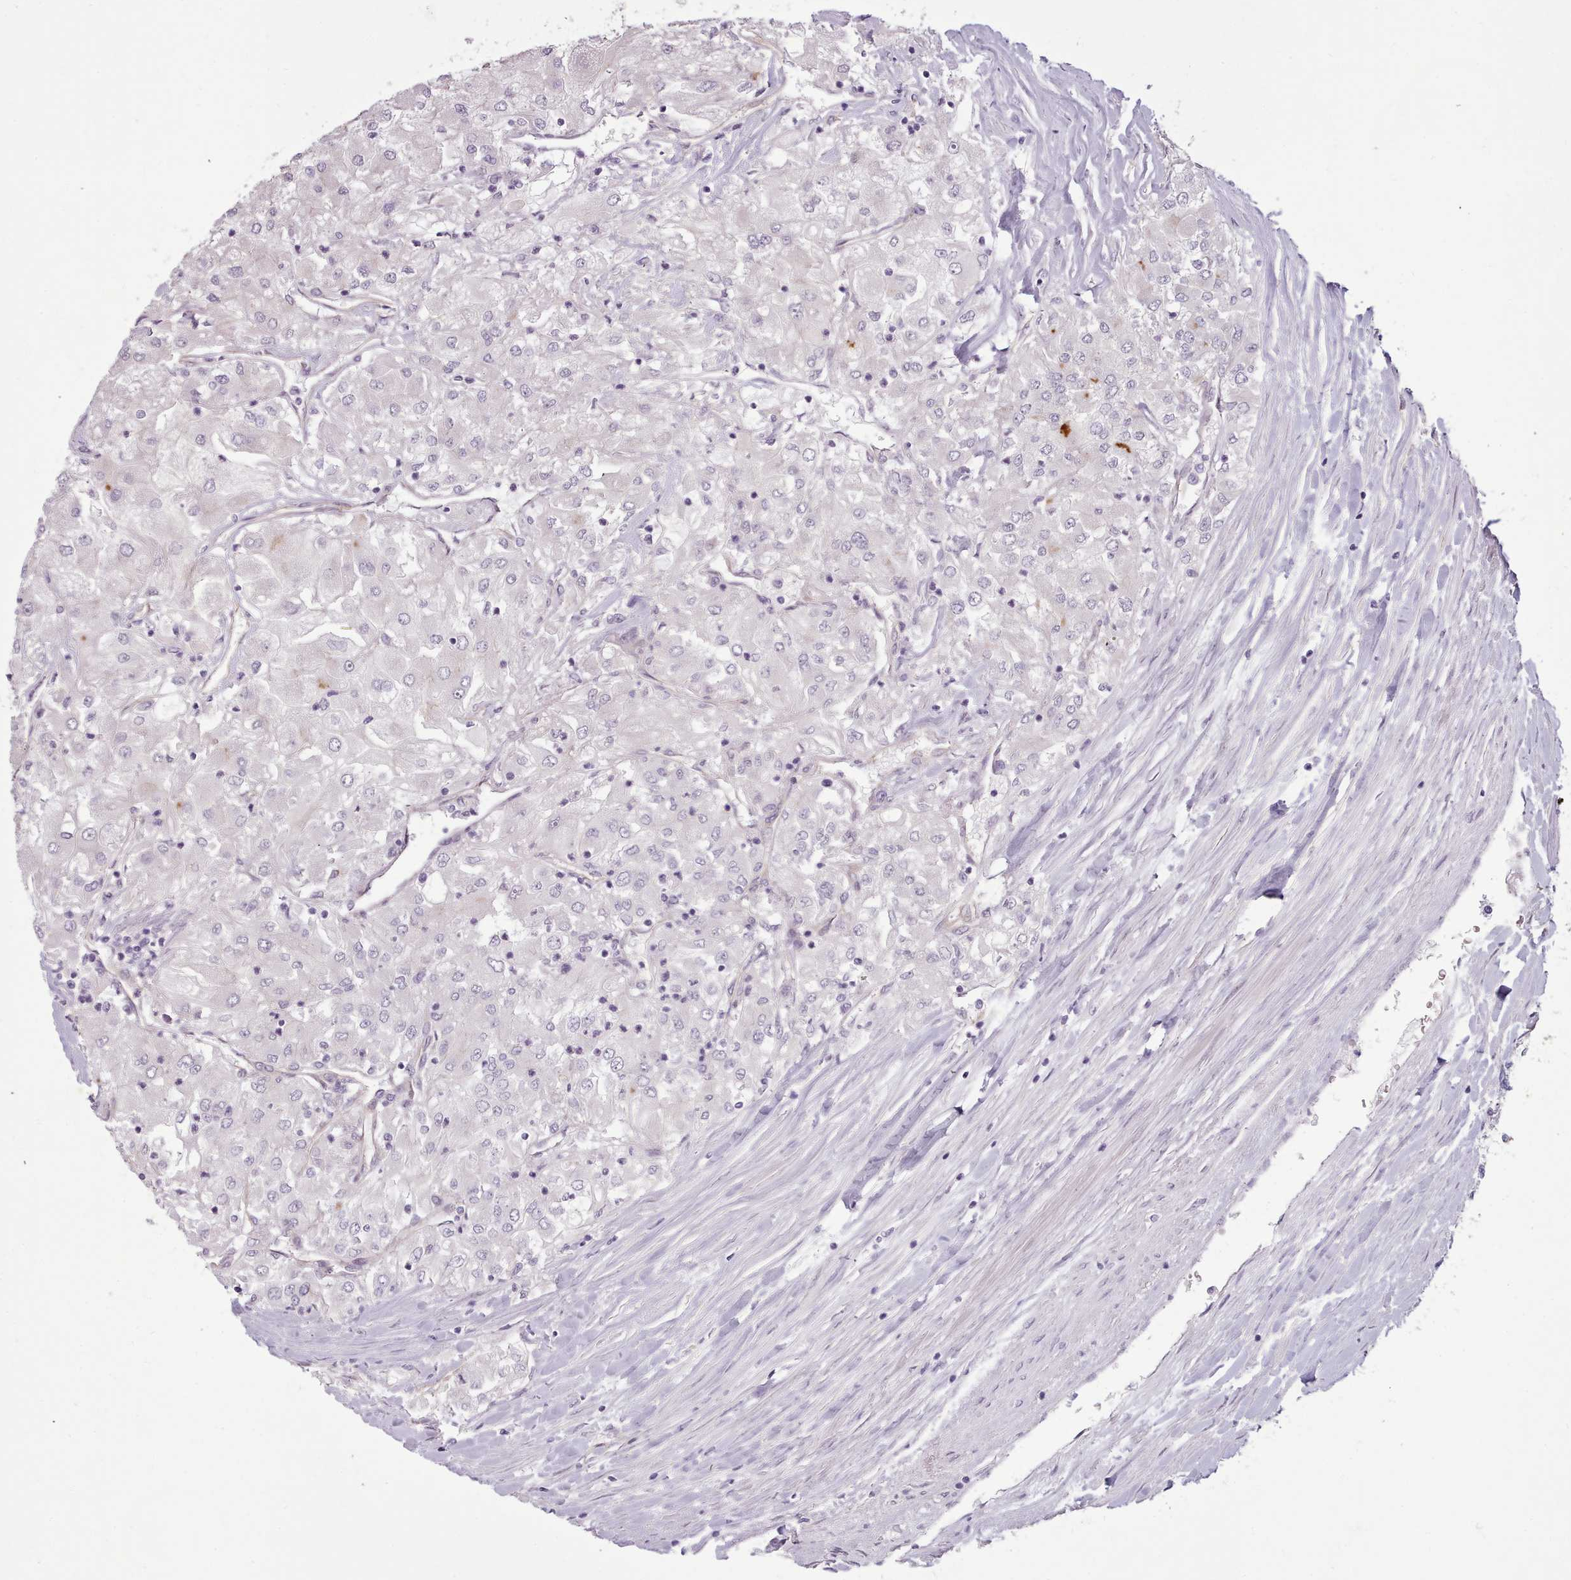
{"staining": {"intensity": "negative", "quantity": "none", "location": "none"}, "tissue": "renal cancer", "cell_type": "Tumor cells", "image_type": "cancer", "snomed": [{"axis": "morphology", "description": "Adenocarcinoma, NOS"}, {"axis": "topography", "description": "Kidney"}], "caption": "Renal cancer (adenocarcinoma) stained for a protein using IHC exhibits no positivity tumor cells.", "gene": "PLD4", "patient": {"sex": "male", "age": 80}}